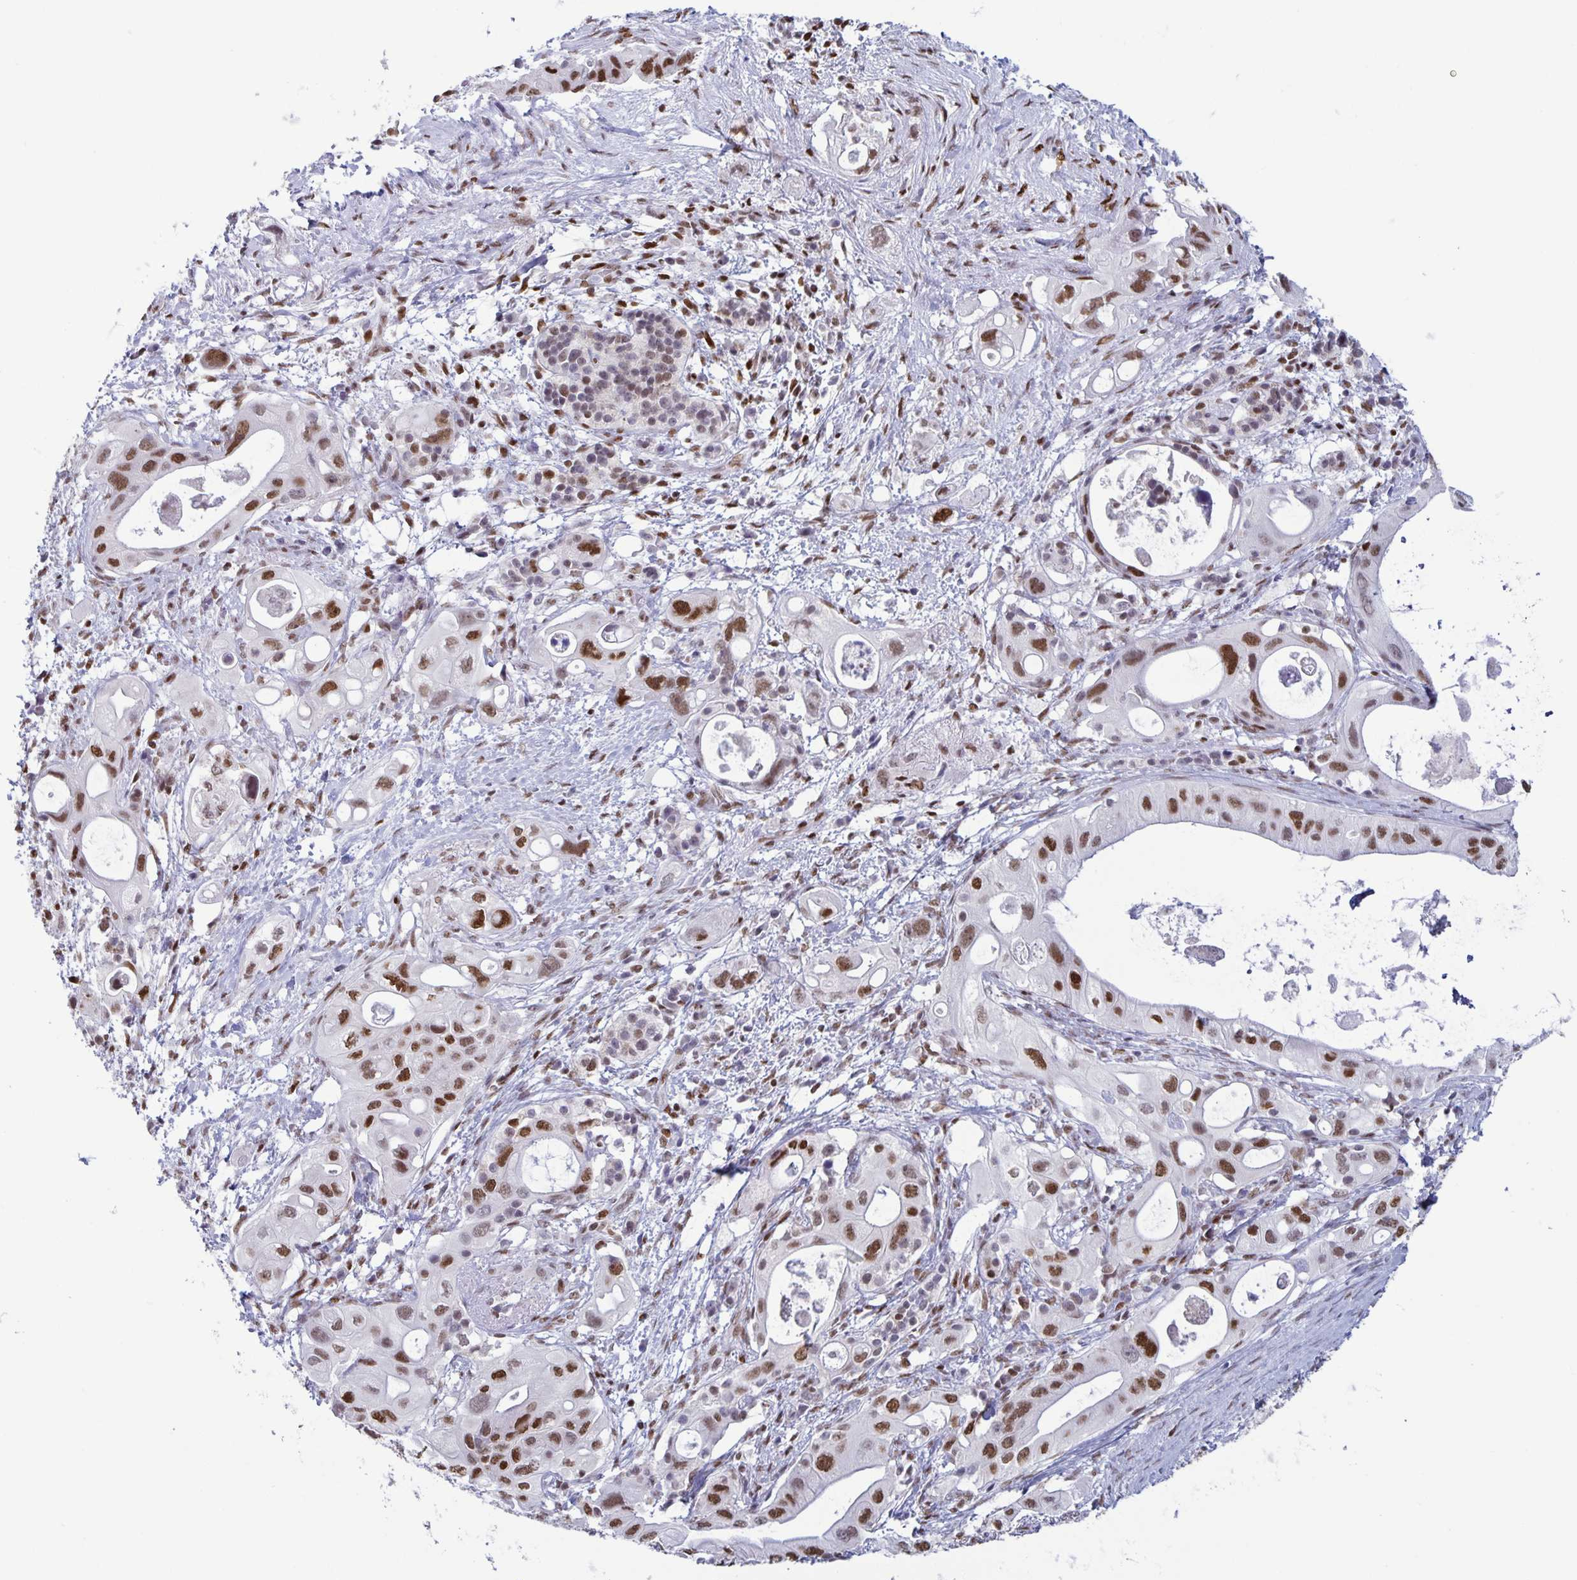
{"staining": {"intensity": "moderate", "quantity": ">75%", "location": "nuclear"}, "tissue": "pancreatic cancer", "cell_type": "Tumor cells", "image_type": "cancer", "snomed": [{"axis": "morphology", "description": "Adenocarcinoma, NOS"}, {"axis": "topography", "description": "Pancreas"}], "caption": "Immunohistochemical staining of human pancreatic cancer (adenocarcinoma) reveals moderate nuclear protein staining in about >75% of tumor cells.", "gene": "JUND", "patient": {"sex": "female", "age": 72}}